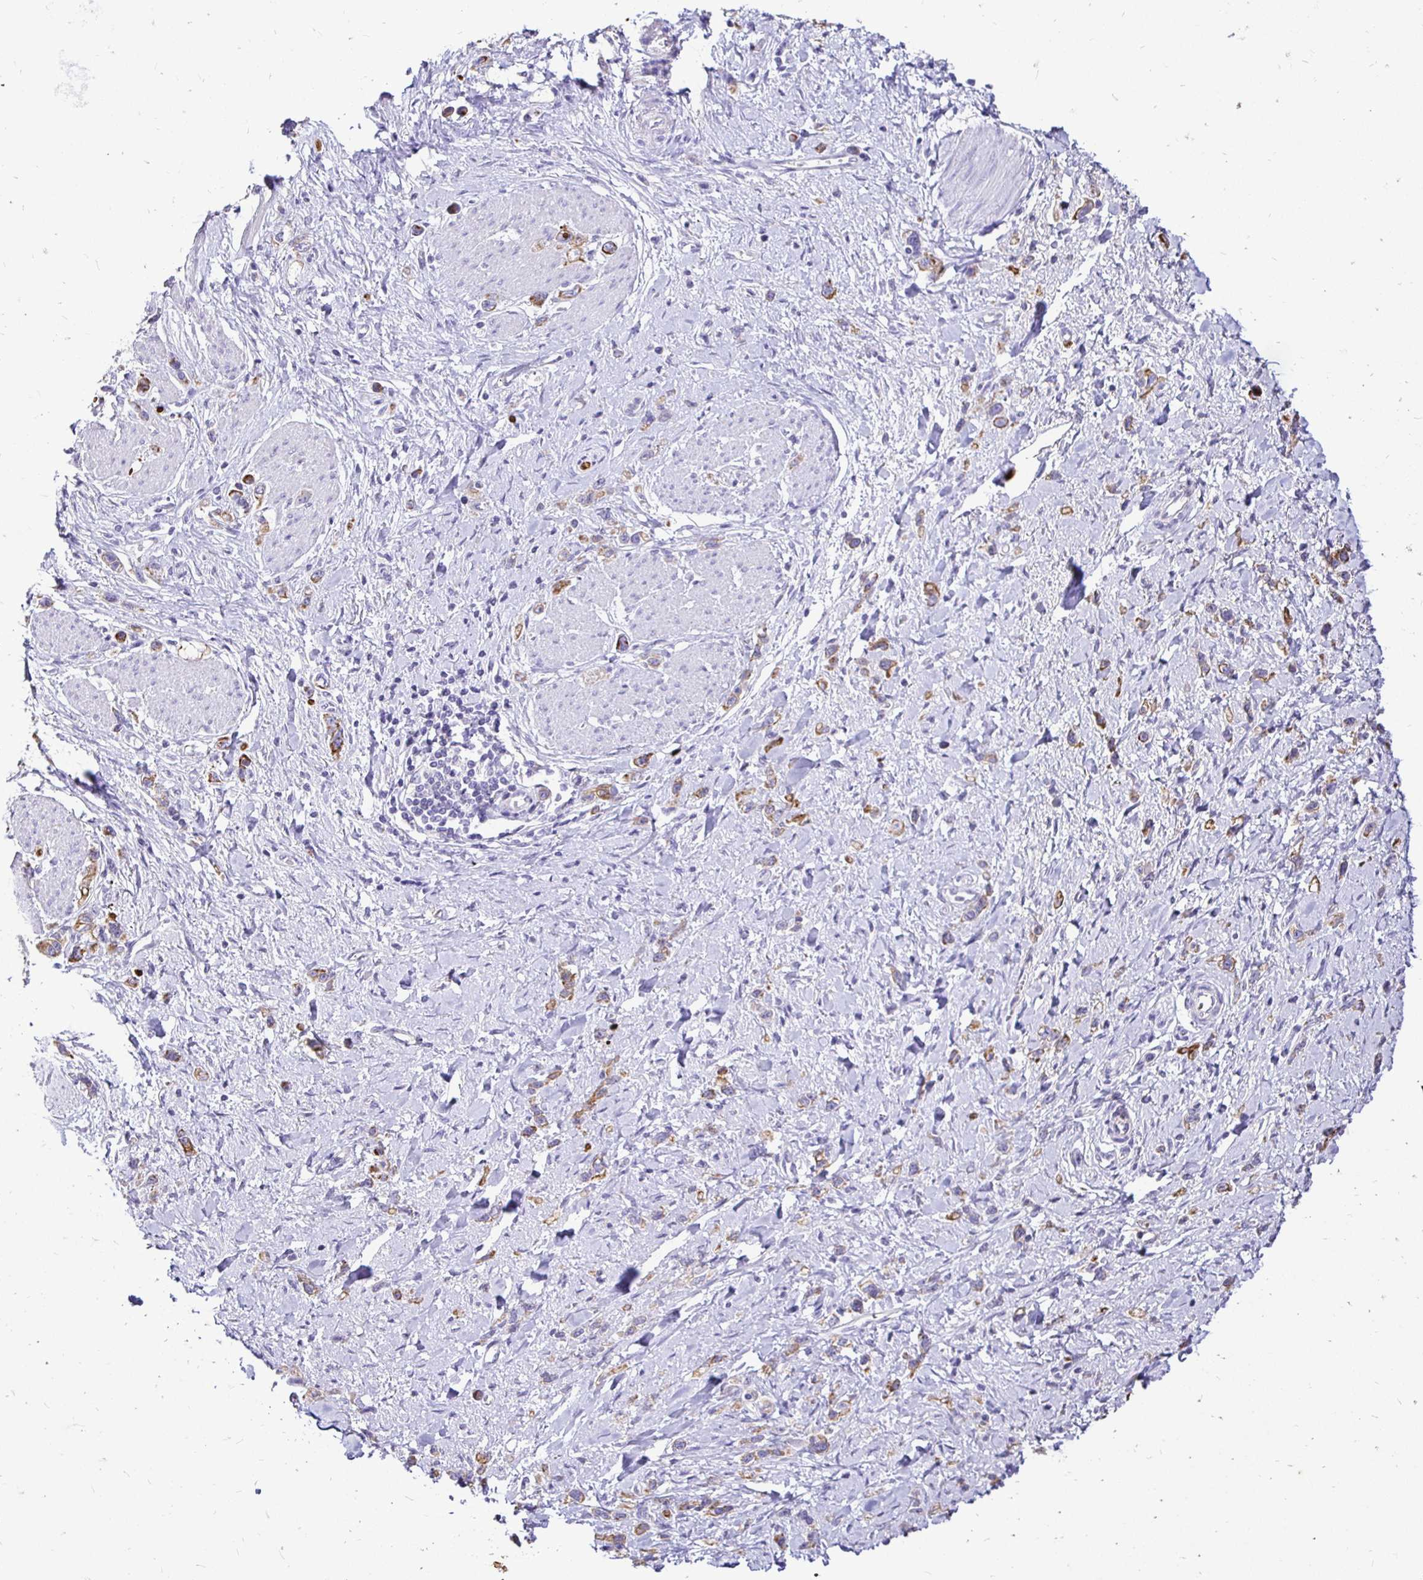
{"staining": {"intensity": "moderate", "quantity": "25%-75%", "location": "cytoplasmic/membranous"}, "tissue": "stomach cancer", "cell_type": "Tumor cells", "image_type": "cancer", "snomed": [{"axis": "morphology", "description": "Adenocarcinoma, NOS"}, {"axis": "topography", "description": "Stomach"}], "caption": "Protein analysis of adenocarcinoma (stomach) tissue displays moderate cytoplasmic/membranous staining in approximately 25%-75% of tumor cells.", "gene": "TAF1D", "patient": {"sex": "female", "age": 65}}